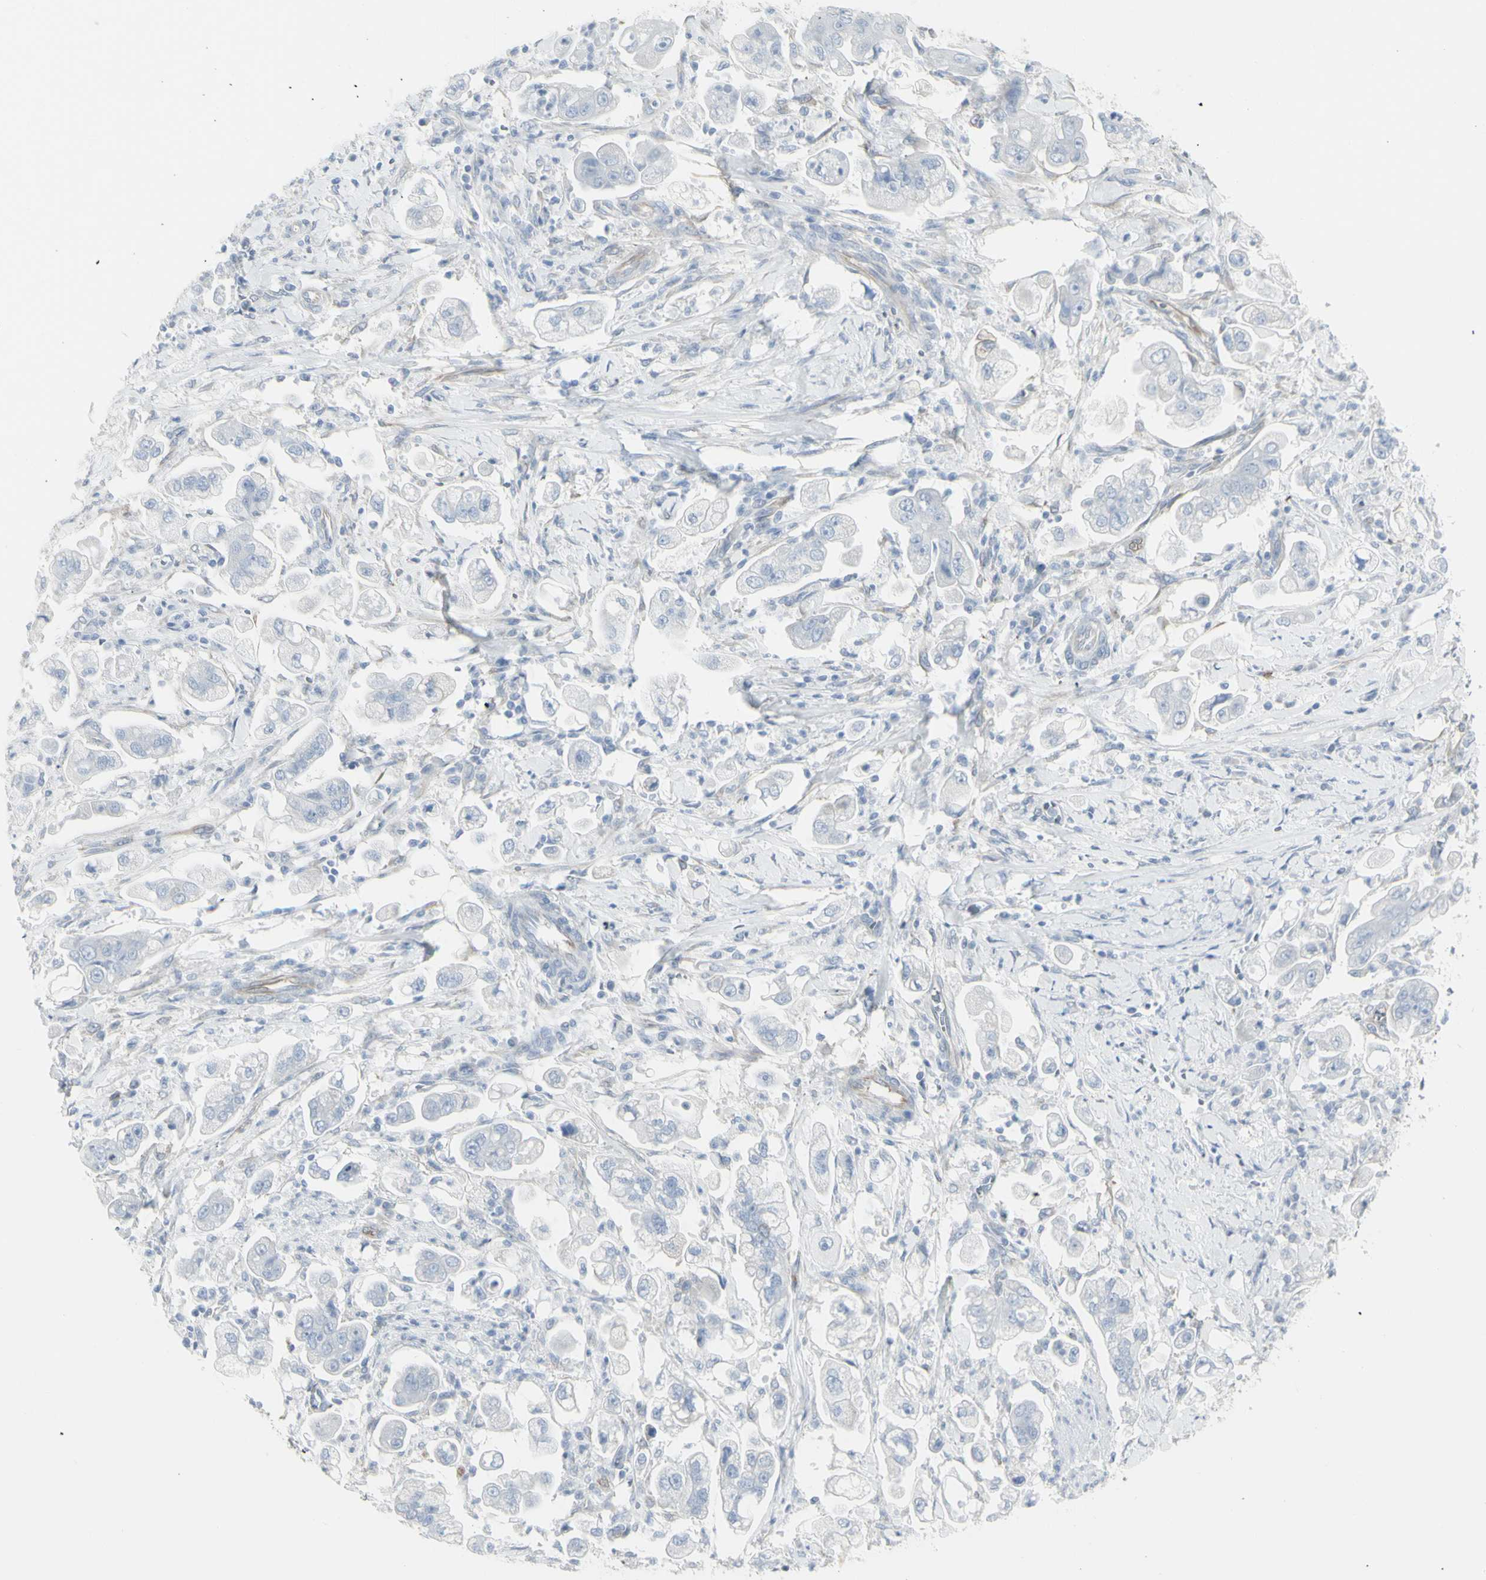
{"staining": {"intensity": "negative", "quantity": "none", "location": "none"}, "tissue": "stomach cancer", "cell_type": "Tumor cells", "image_type": "cancer", "snomed": [{"axis": "morphology", "description": "Adenocarcinoma, NOS"}, {"axis": "topography", "description": "Stomach"}], "caption": "This is a photomicrograph of immunohistochemistry (IHC) staining of stomach cancer (adenocarcinoma), which shows no expression in tumor cells.", "gene": "ENSG00000198211", "patient": {"sex": "male", "age": 62}}